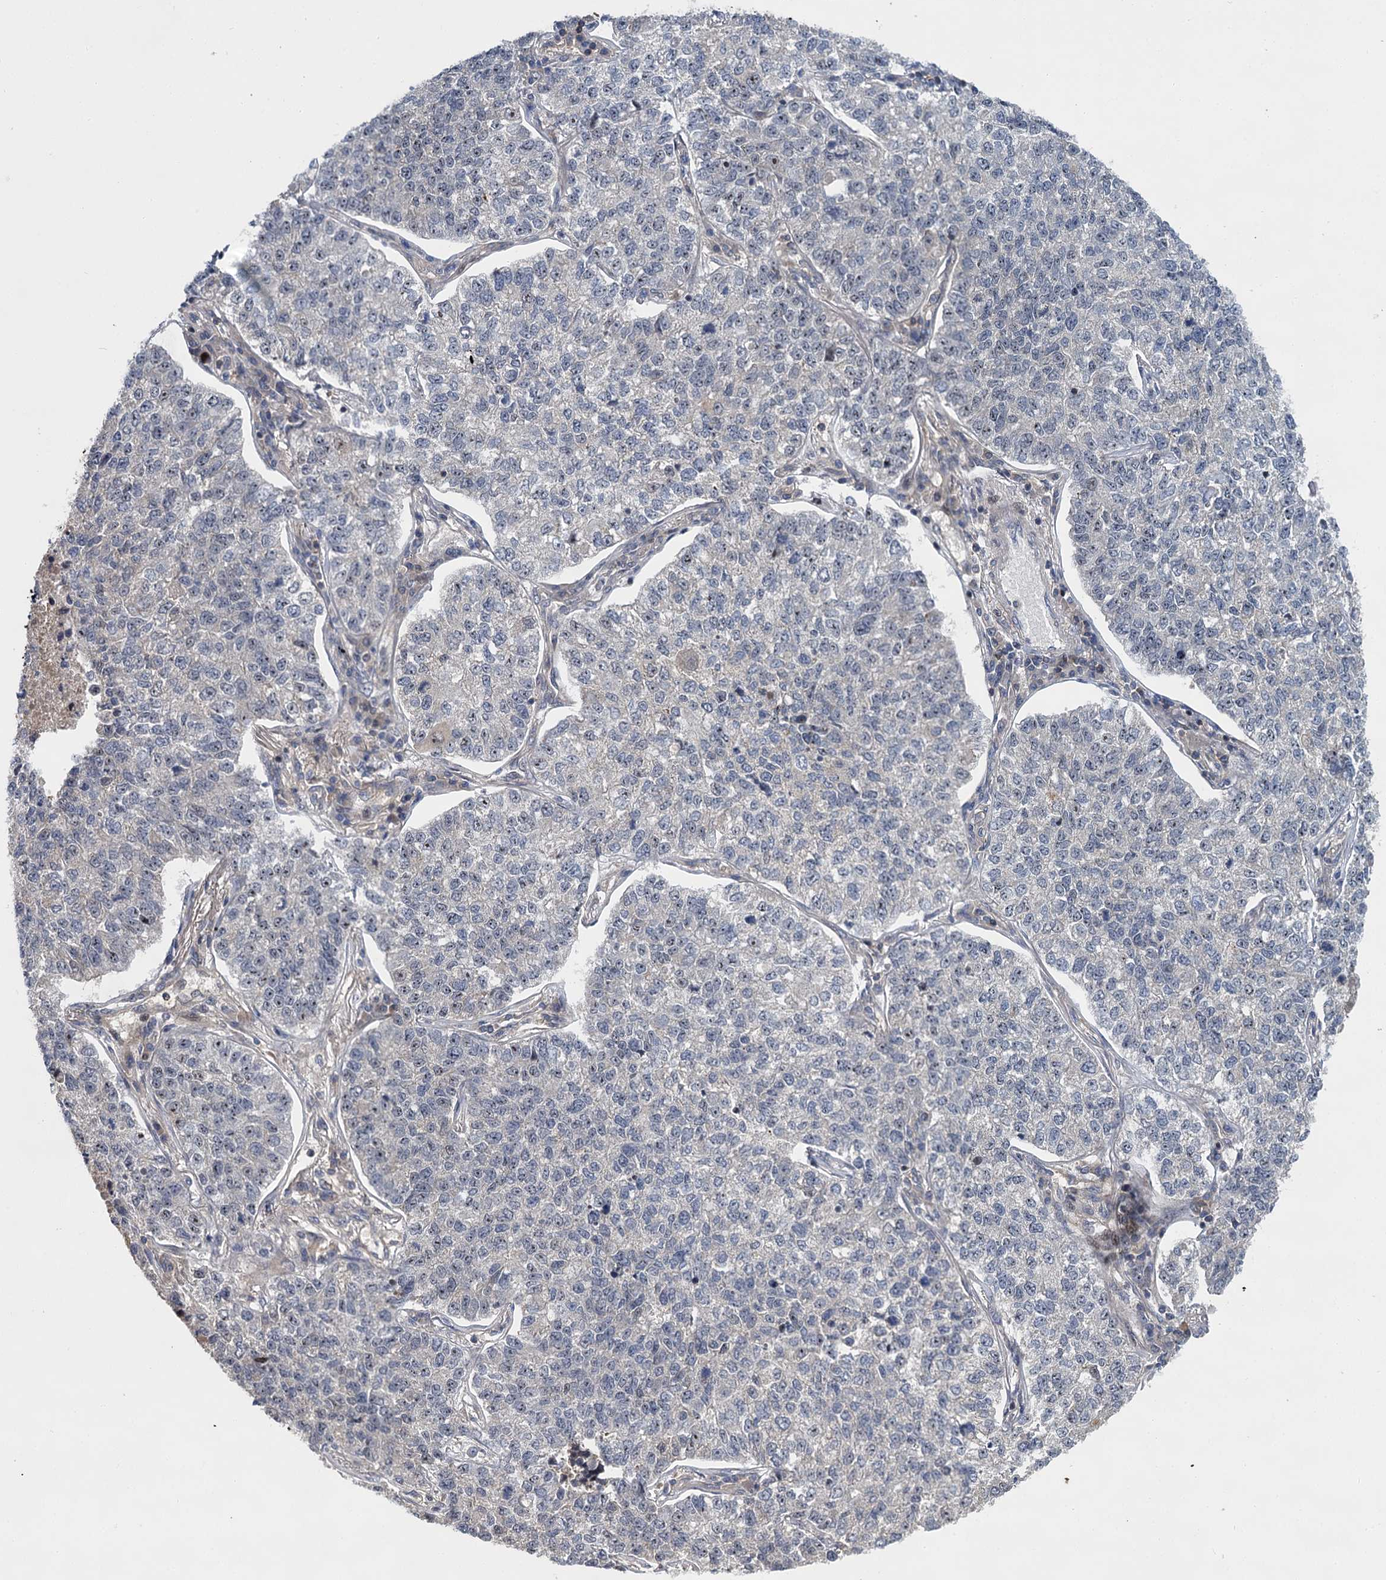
{"staining": {"intensity": "negative", "quantity": "none", "location": "none"}, "tissue": "lung cancer", "cell_type": "Tumor cells", "image_type": "cancer", "snomed": [{"axis": "morphology", "description": "Adenocarcinoma, NOS"}, {"axis": "topography", "description": "Lung"}], "caption": "The histopathology image reveals no significant staining in tumor cells of adenocarcinoma (lung). (DAB (3,3'-diaminobenzidine) immunohistochemistry (IHC) with hematoxylin counter stain).", "gene": "ABLIM1", "patient": {"sex": "male", "age": 49}}